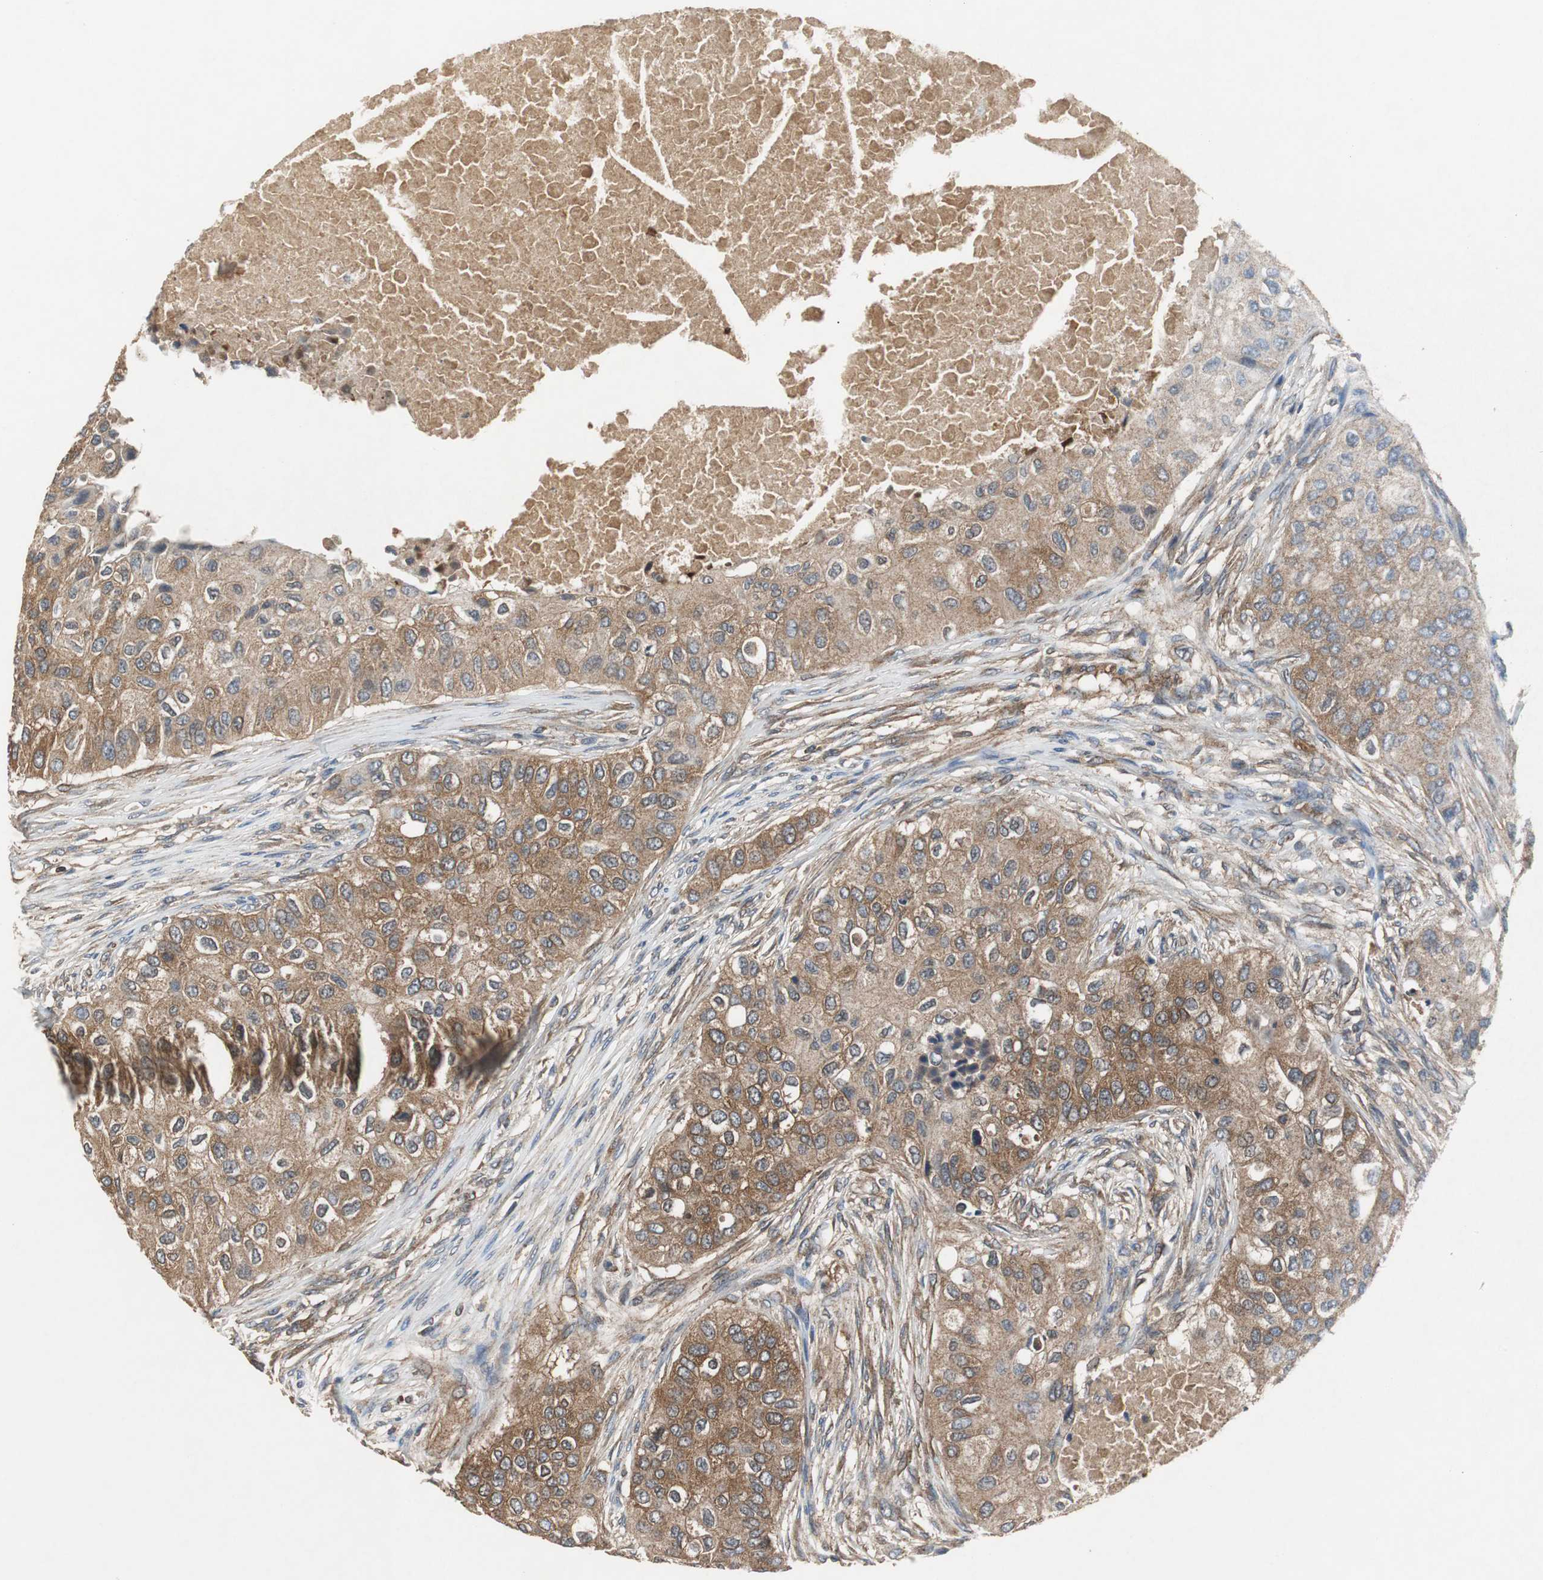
{"staining": {"intensity": "moderate", "quantity": "25%-75%", "location": "cytoplasmic/membranous"}, "tissue": "breast cancer", "cell_type": "Tumor cells", "image_type": "cancer", "snomed": [{"axis": "morphology", "description": "Normal tissue, NOS"}, {"axis": "morphology", "description": "Duct carcinoma"}, {"axis": "topography", "description": "Breast"}], "caption": "Breast infiltrating ductal carcinoma stained for a protein shows moderate cytoplasmic/membranous positivity in tumor cells.", "gene": "VBP1", "patient": {"sex": "female", "age": 49}}